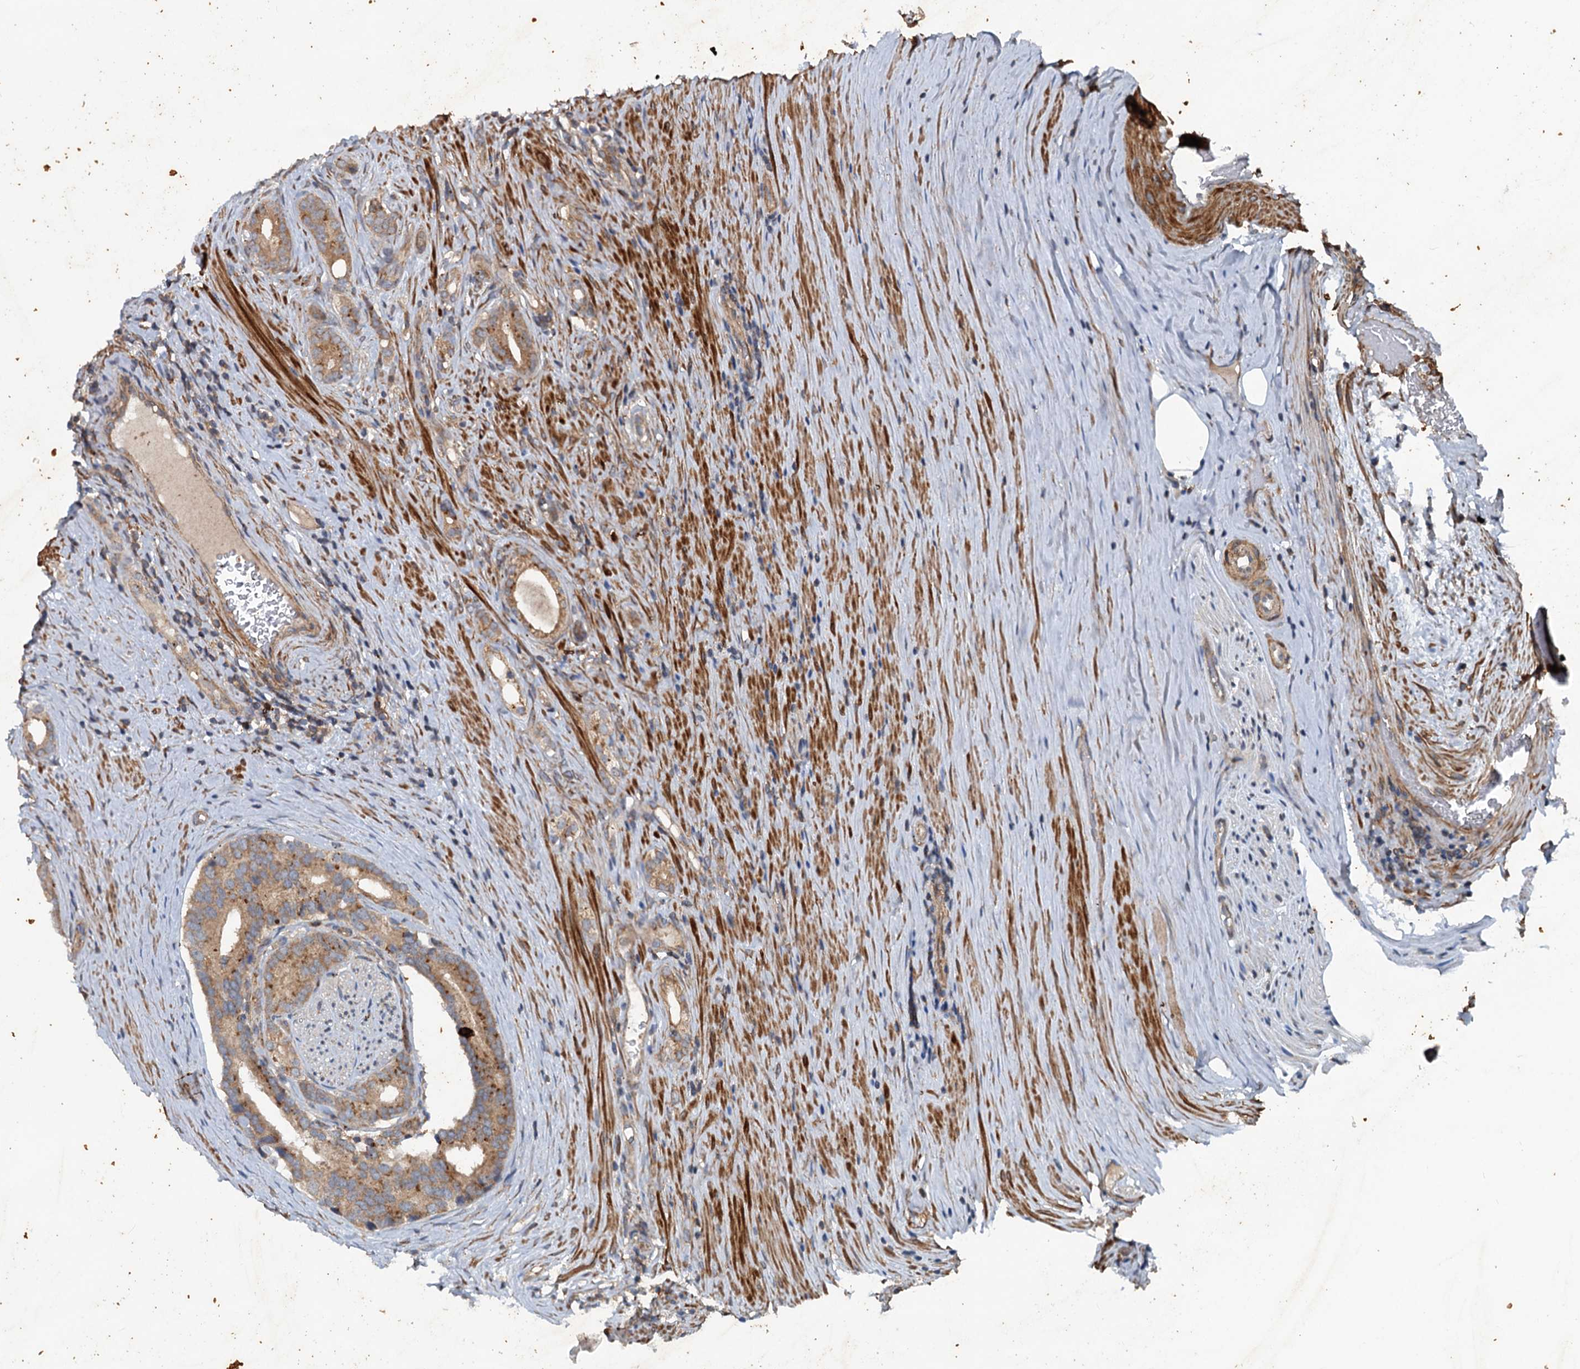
{"staining": {"intensity": "moderate", "quantity": ">75%", "location": "cytoplasmic/membranous"}, "tissue": "prostate cancer", "cell_type": "Tumor cells", "image_type": "cancer", "snomed": [{"axis": "morphology", "description": "Adenocarcinoma, Low grade"}, {"axis": "topography", "description": "Prostate"}], "caption": "Immunohistochemistry (IHC) (DAB) staining of low-grade adenocarcinoma (prostate) displays moderate cytoplasmic/membranous protein positivity in approximately >75% of tumor cells.", "gene": "TEDC1", "patient": {"sex": "male", "age": 71}}